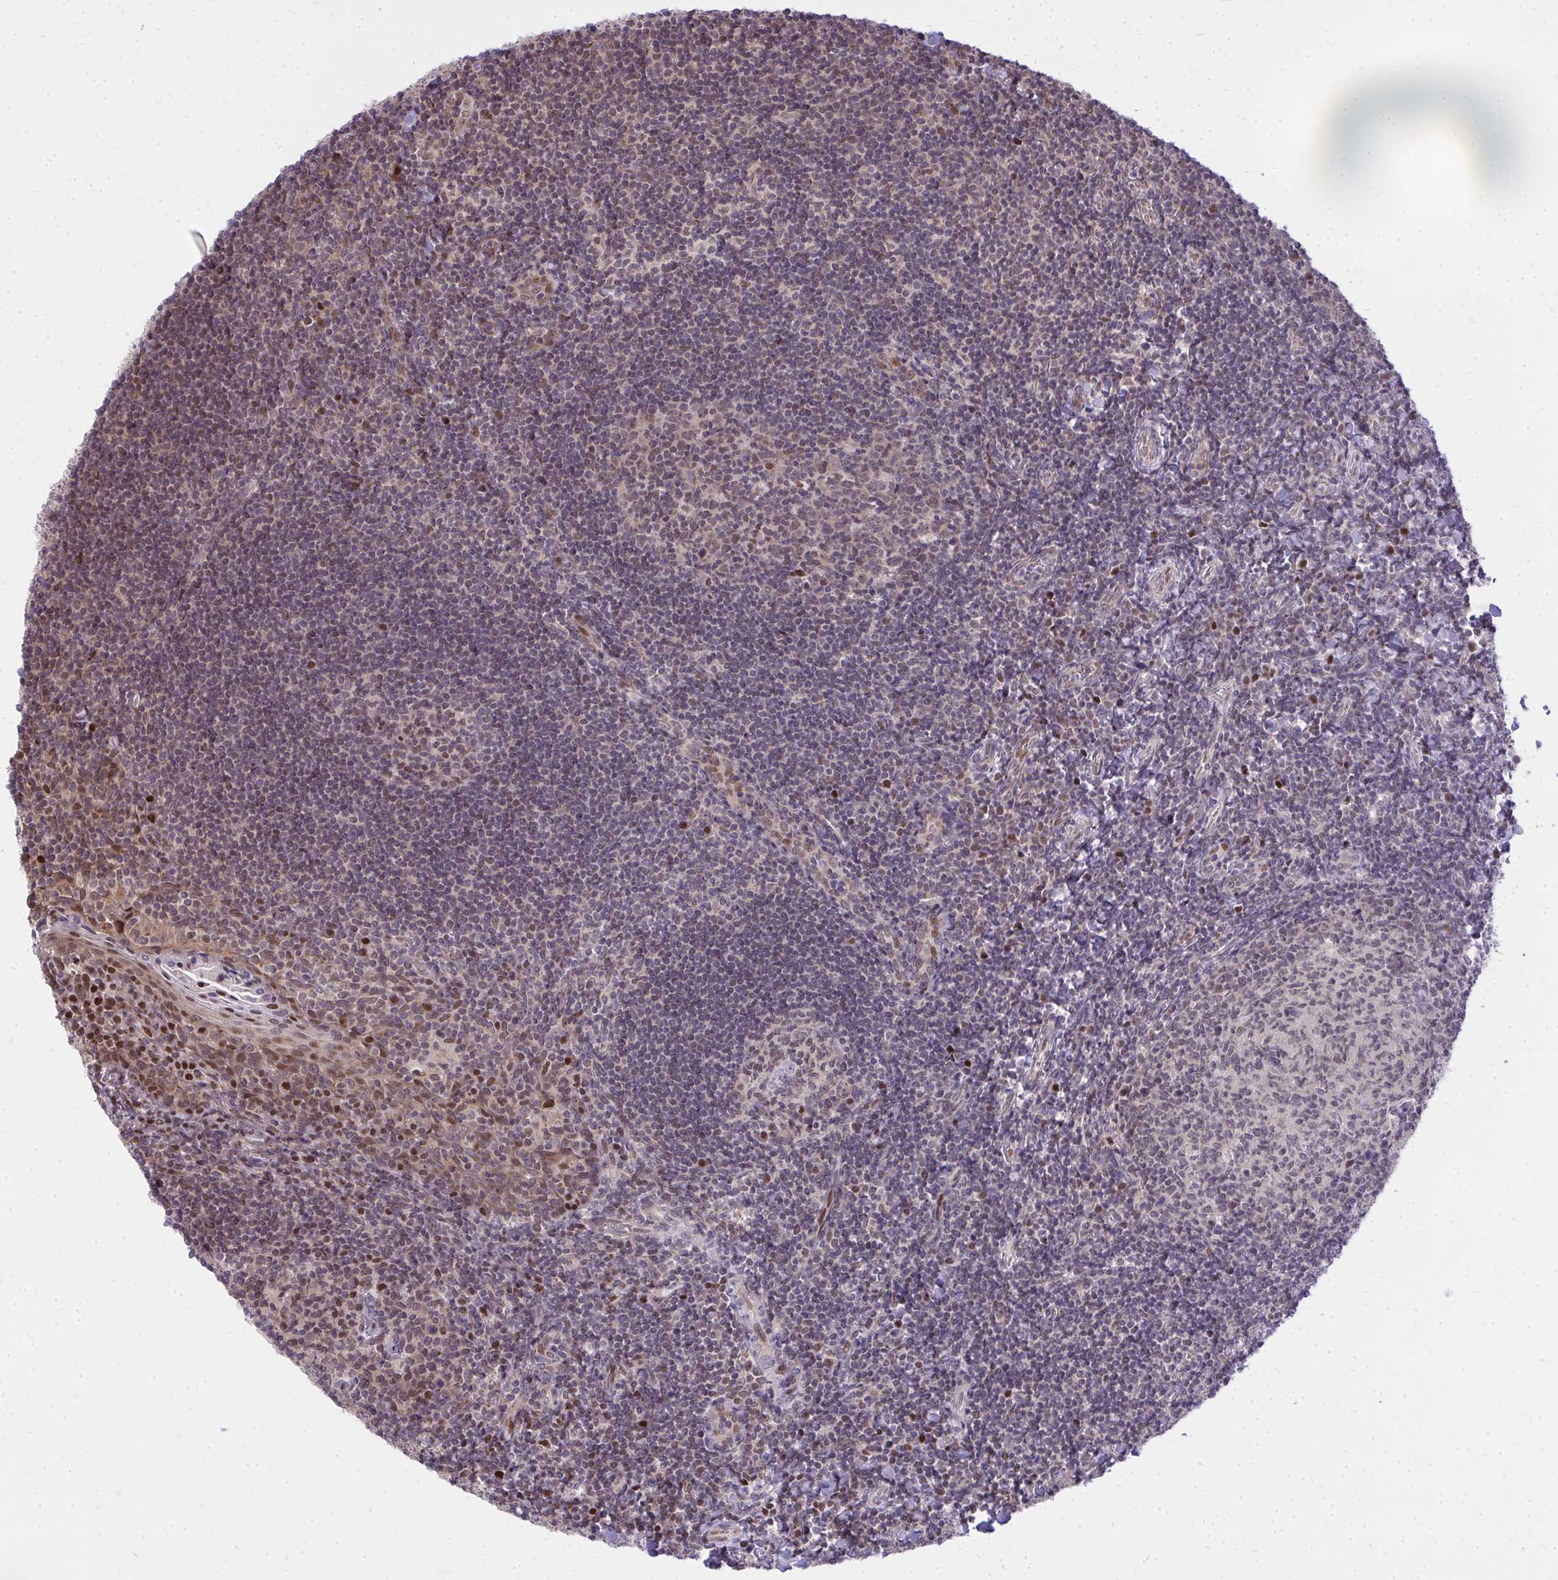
{"staining": {"intensity": "weak", "quantity": "25%-75%", "location": "nuclear"}, "tissue": "tonsil", "cell_type": "Germinal center cells", "image_type": "normal", "snomed": [{"axis": "morphology", "description": "Normal tissue, NOS"}, {"axis": "topography", "description": "Tonsil"}], "caption": "Human tonsil stained for a protein (brown) exhibits weak nuclear positive positivity in about 25%-75% of germinal center cells.", "gene": "PIGY", "patient": {"sex": "female", "age": 10}}